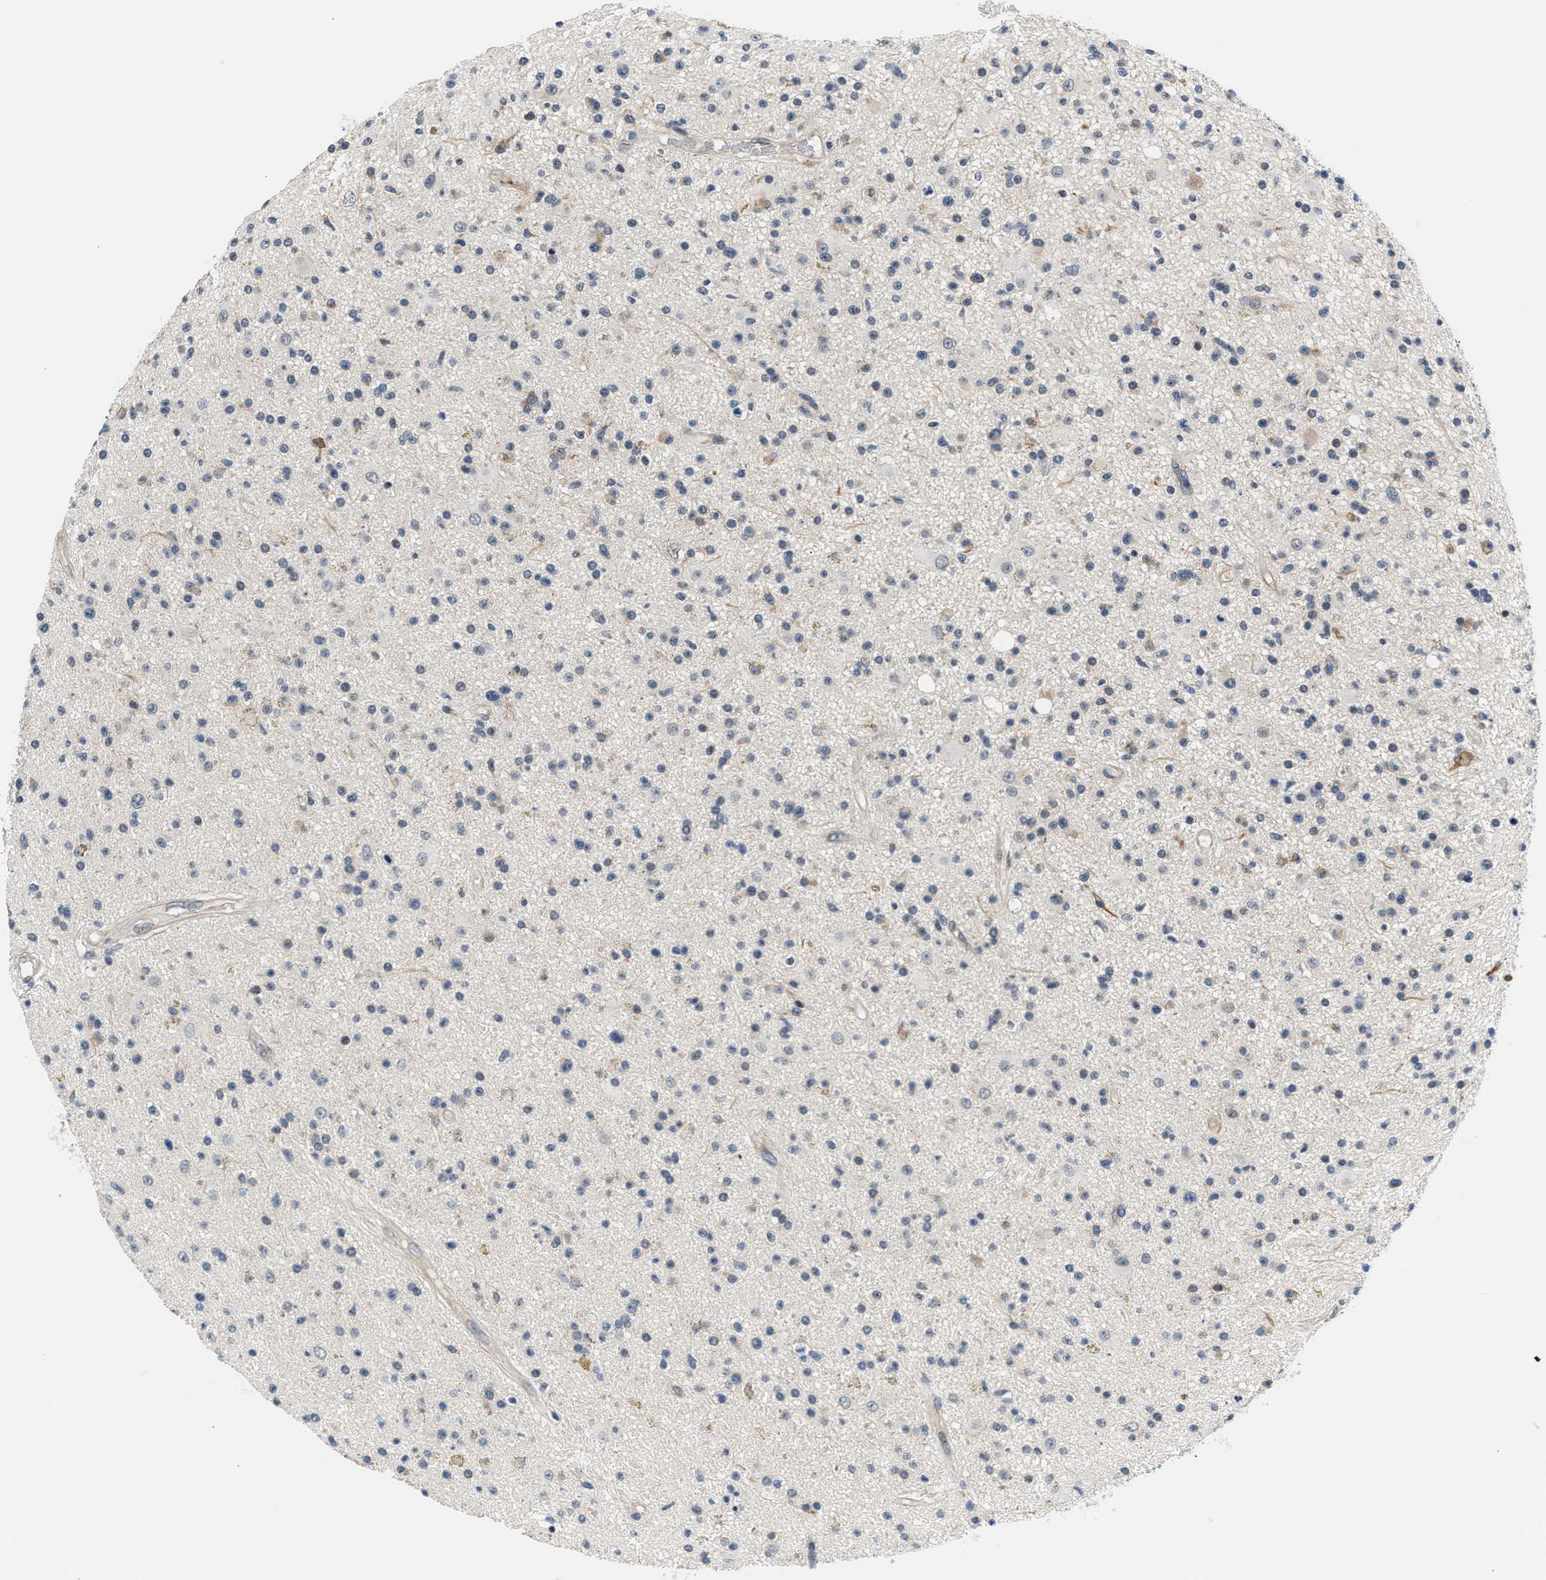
{"staining": {"intensity": "negative", "quantity": "none", "location": "none"}, "tissue": "glioma", "cell_type": "Tumor cells", "image_type": "cancer", "snomed": [{"axis": "morphology", "description": "Glioma, malignant, High grade"}, {"axis": "topography", "description": "Brain"}], "caption": "This histopathology image is of malignant glioma (high-grade) stained with IHC to label a protein in brown with the nuclei are counter-stained blue. There is no staining in tumor cells.", "gene": "PPM1H", "patient": {"sex": "male", "age": 33}}